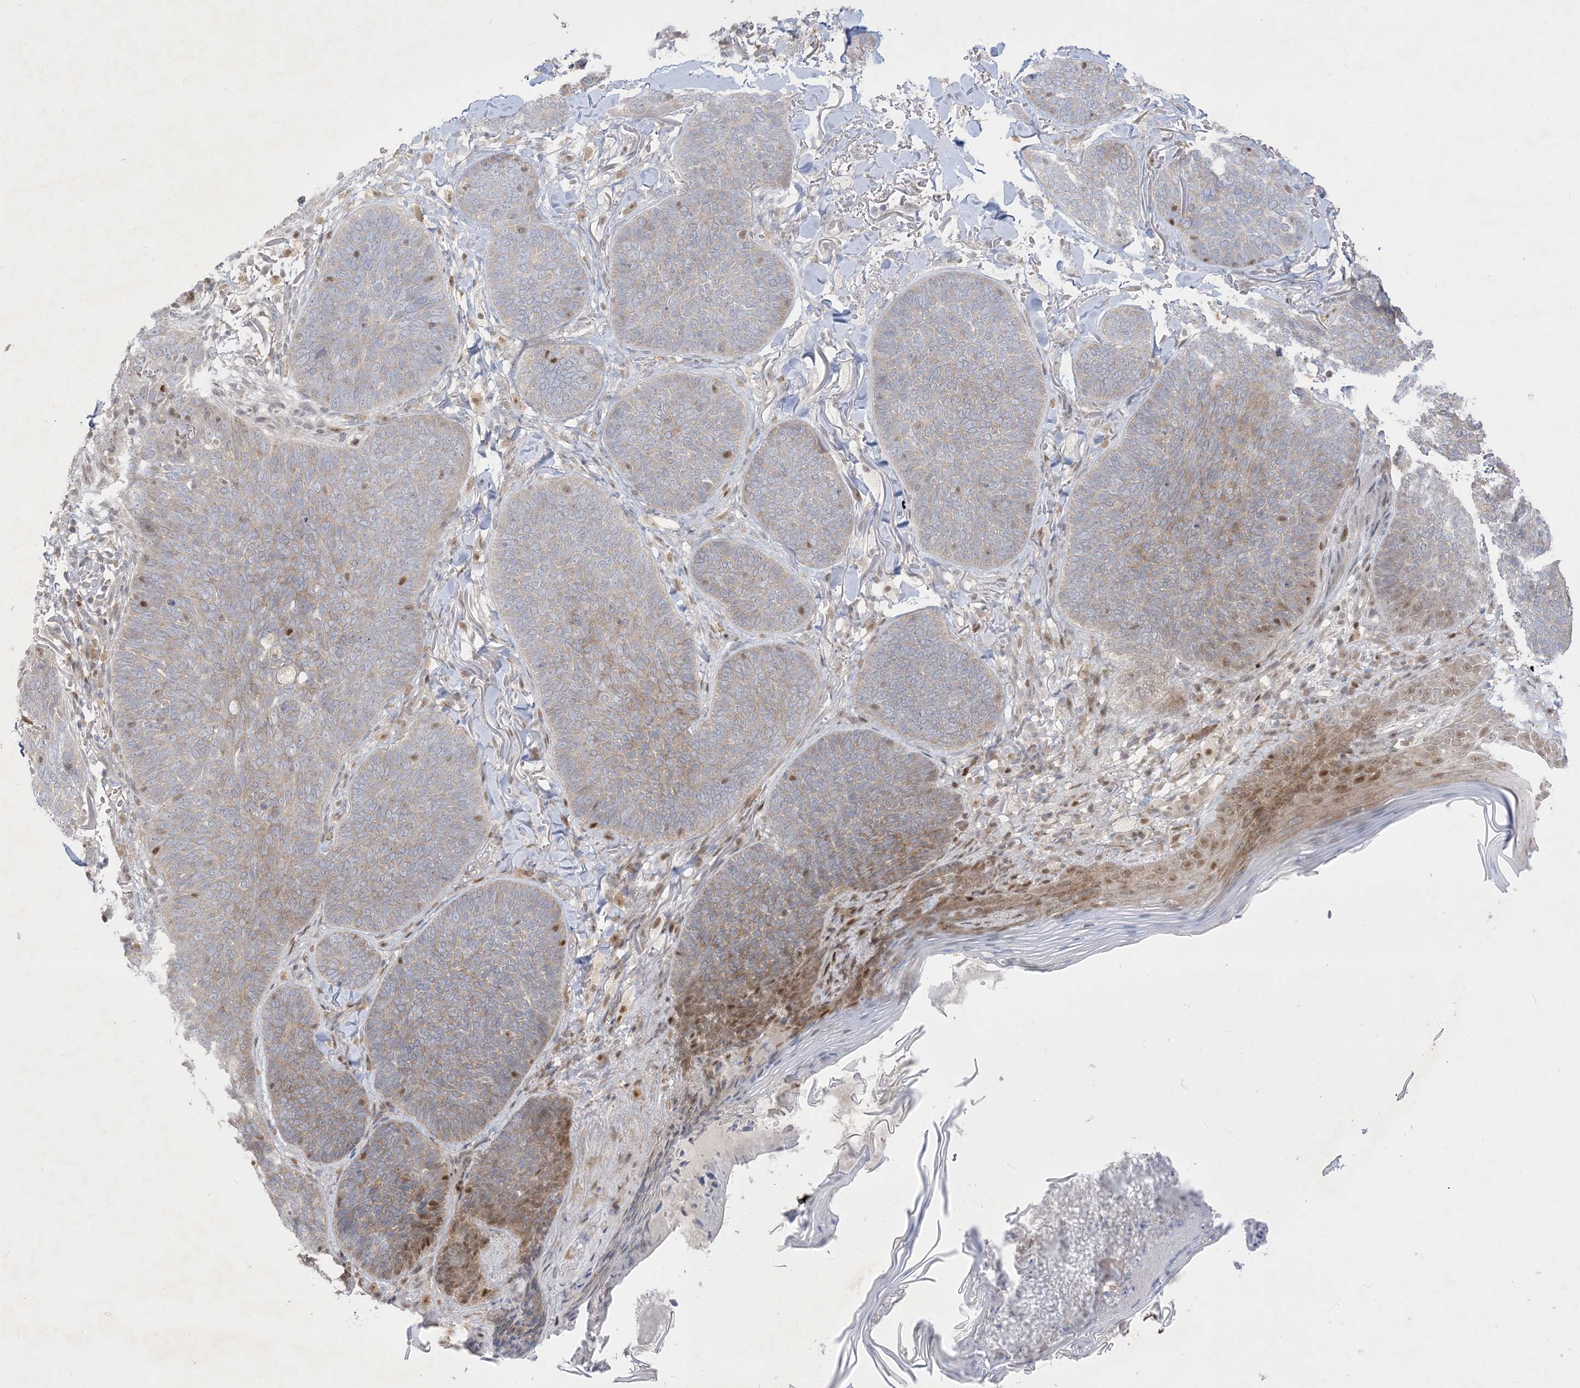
{"staining": {"intensity": "weak", "quantity": "<25%", "location": "cytoplasmic/membranous"}, "tissue": "skin cancer", "cell_type": "Tumor cells", "image_type": "cancer", "snomed": [{"axis": "morphology", "description": "Basal cell carcinoma"}, {"axis": "topography", "description": "Skin"}], "caption": "The IHC photomicrograph has no significant positivity in tumor cells of skin cancer tissue.", "gene": "BHLHE40", "patient": {"sex": "male", "age": 85}}